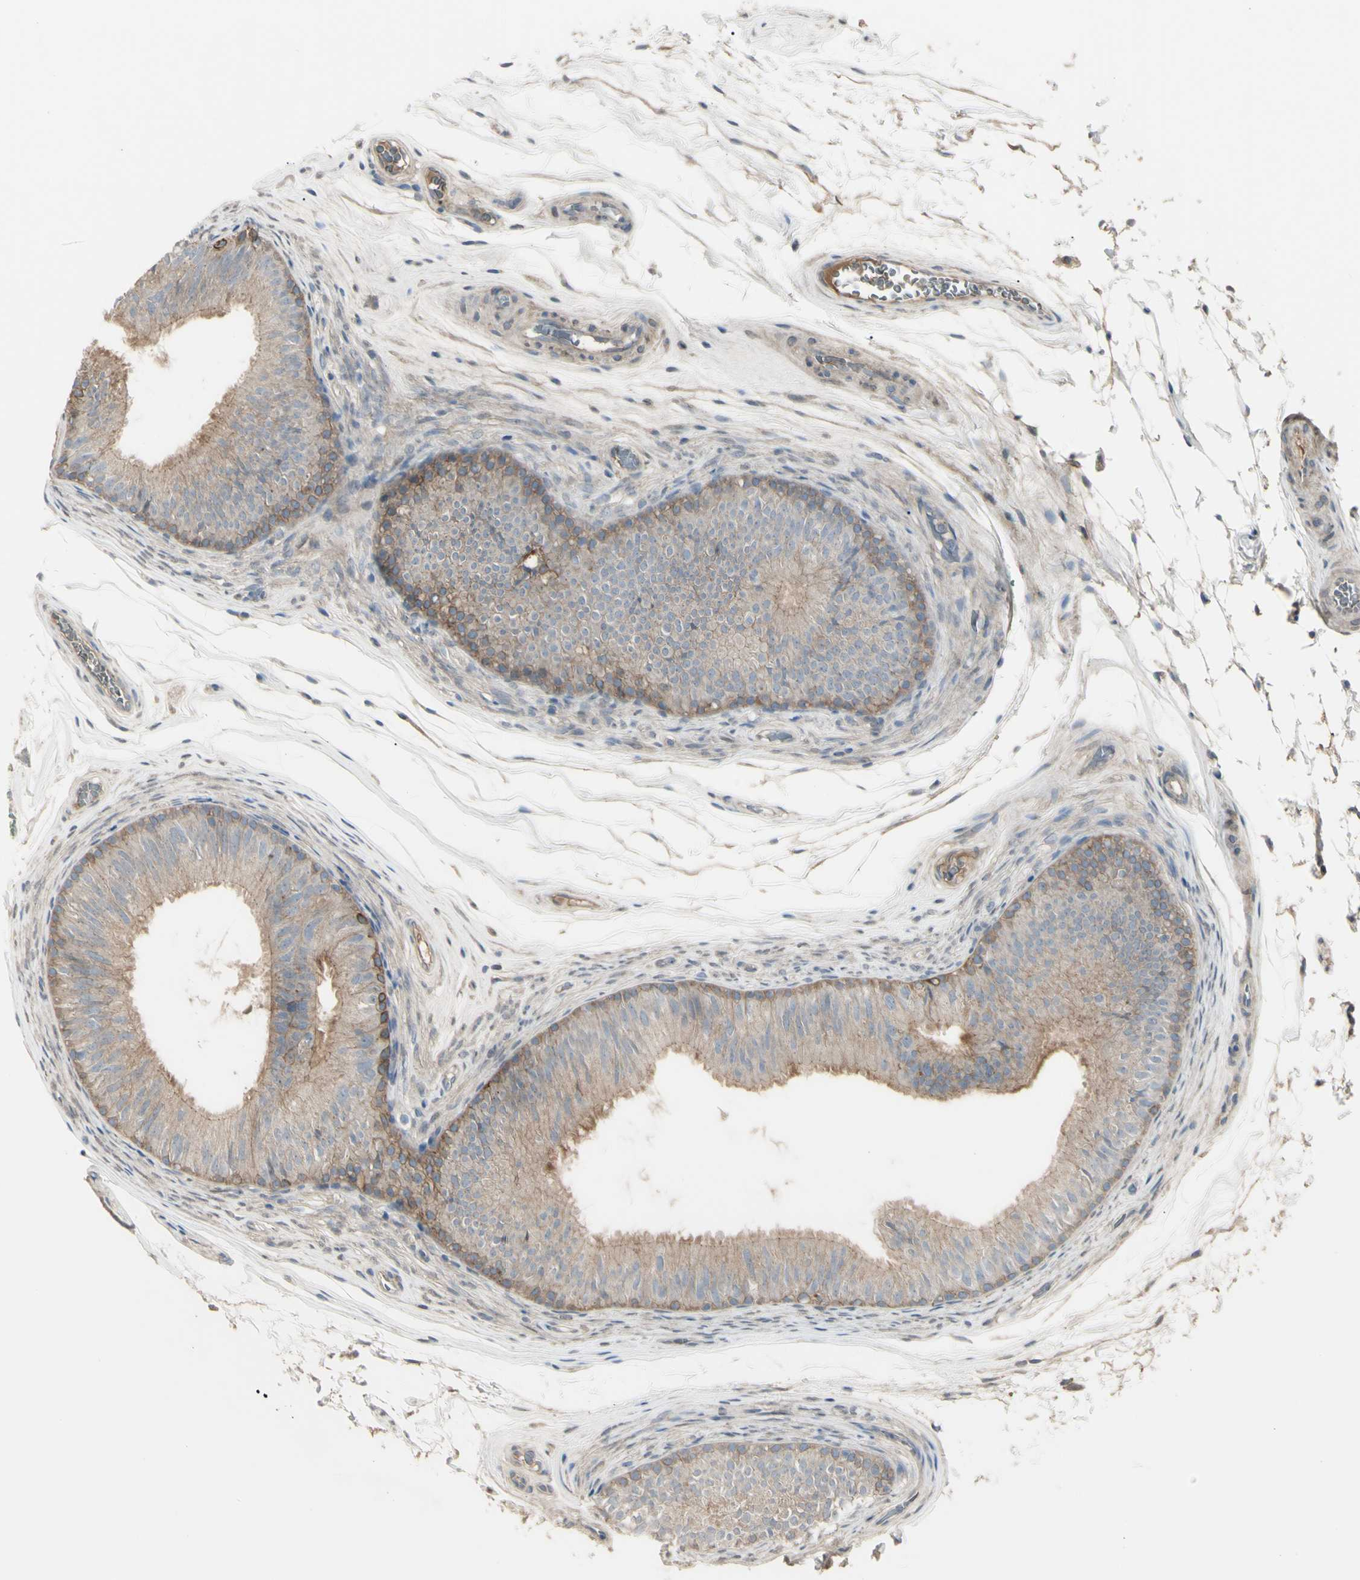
{"staining": {"intensity": "moderate", "quantity": "25%-75%", "location": "cytoplasmic/membranous"}, "tissue": "epididymis", "cell_type": "Glandular cells", "image_type": "normal", "snomed": [{"axis": "morphology", "description": "Normal tissue, NOS"}, {"axis": "topography", "description": "Epididymis"}], "caption": "The histopathology image demonstrates staining of unremarkable epididymis, revealing moderate cytoplasmic/membranous protein positivity (brown color) within glandular cells.", "gene": "CD276", "patient": {"sex": "male", "age": 36}}